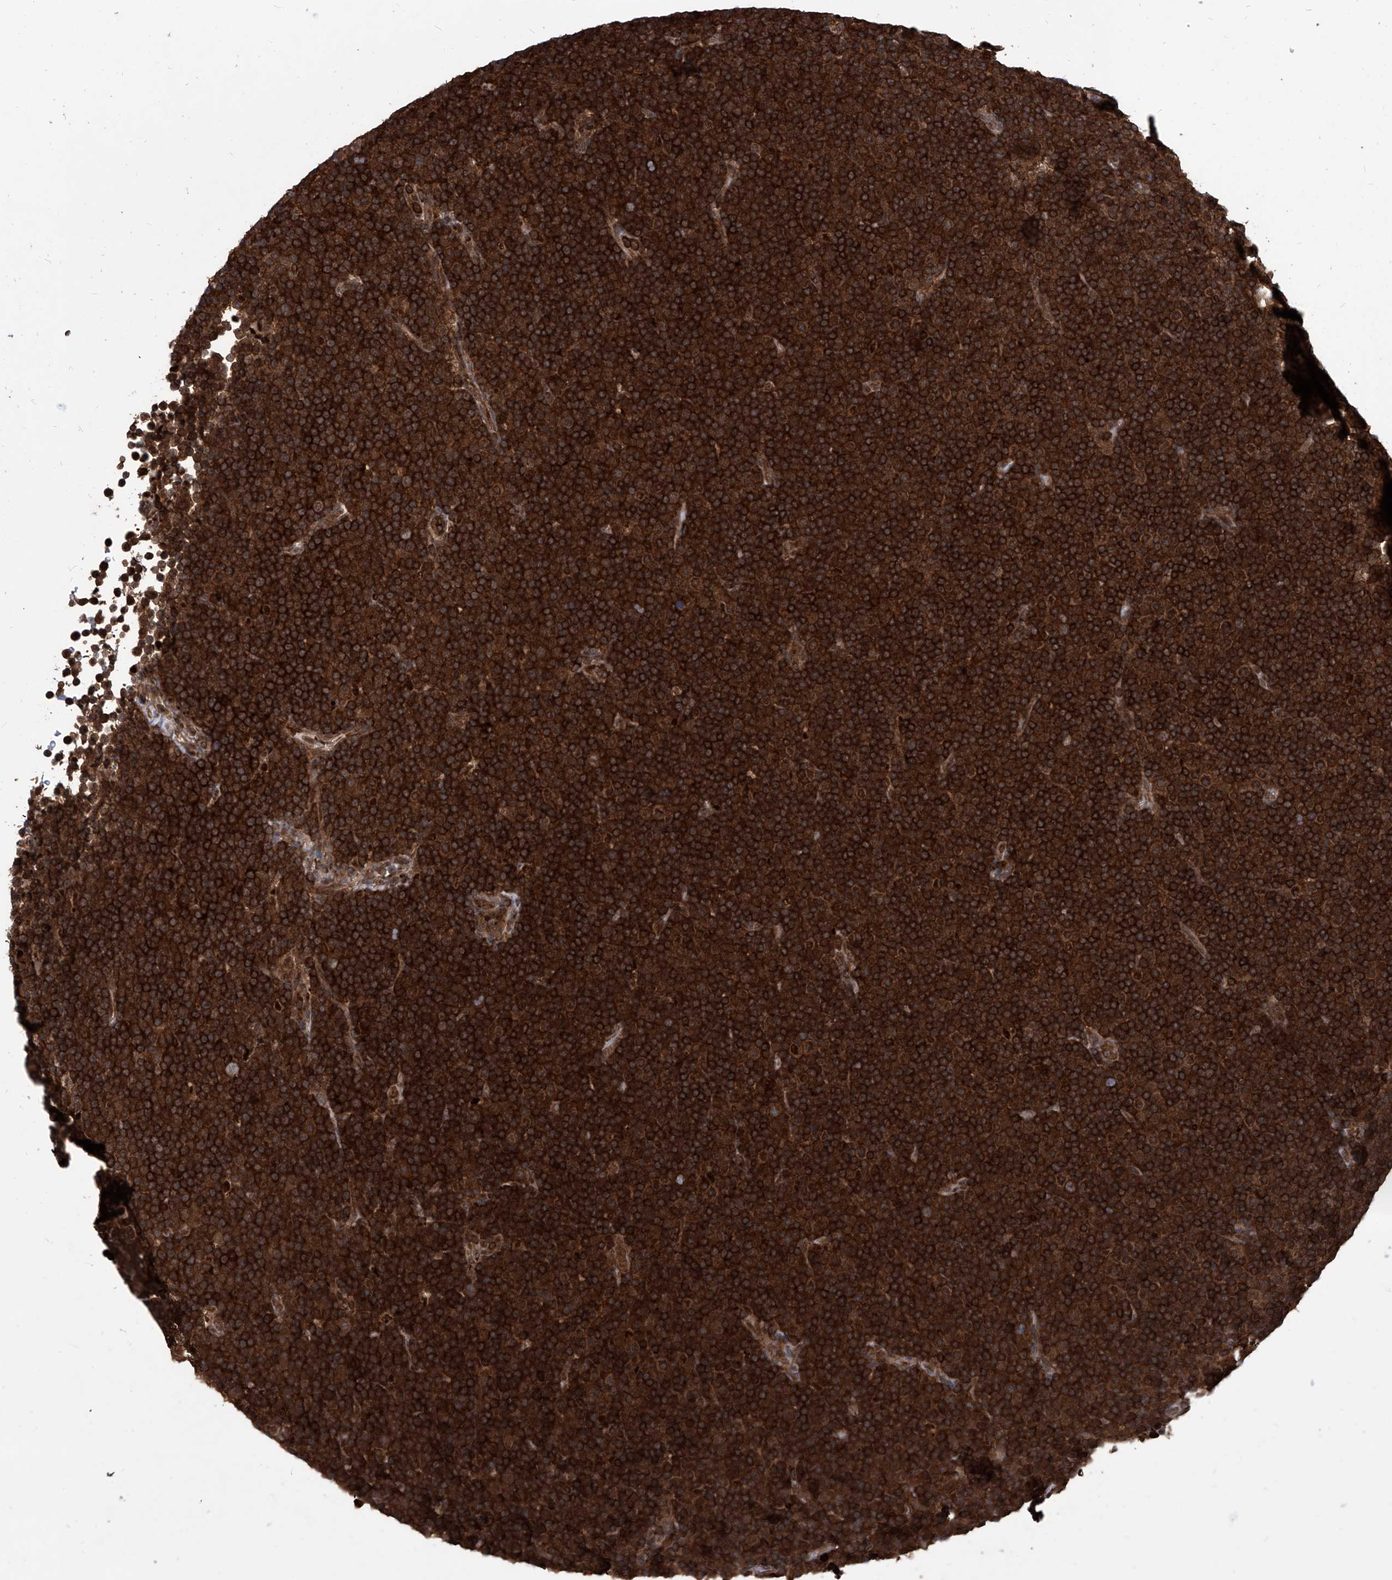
{"staining": {"intensity": "strong", "quantity": ">75%", "location": "cytoplasmic/membranous"}, "tissue": "lymphoma", "cell_type": "Tumor cells", "image_type": "cancer", "snomed": [{"axis": "morphology", "description": "Malignant lymphoma, non-Hodgkin's type, Low grade"}, {"axis": "topography", "description": "Lymph node"}], "caption": "Immunohistochemical staining of malignant lymphoma, non-Hodgkin's type (low-grade) displays high levels of strong cytoplasmic/membranous staining in about >75% of tumor cells.", "gene": "PSMB1", "patient": {"sex": "female", "age": 67}}